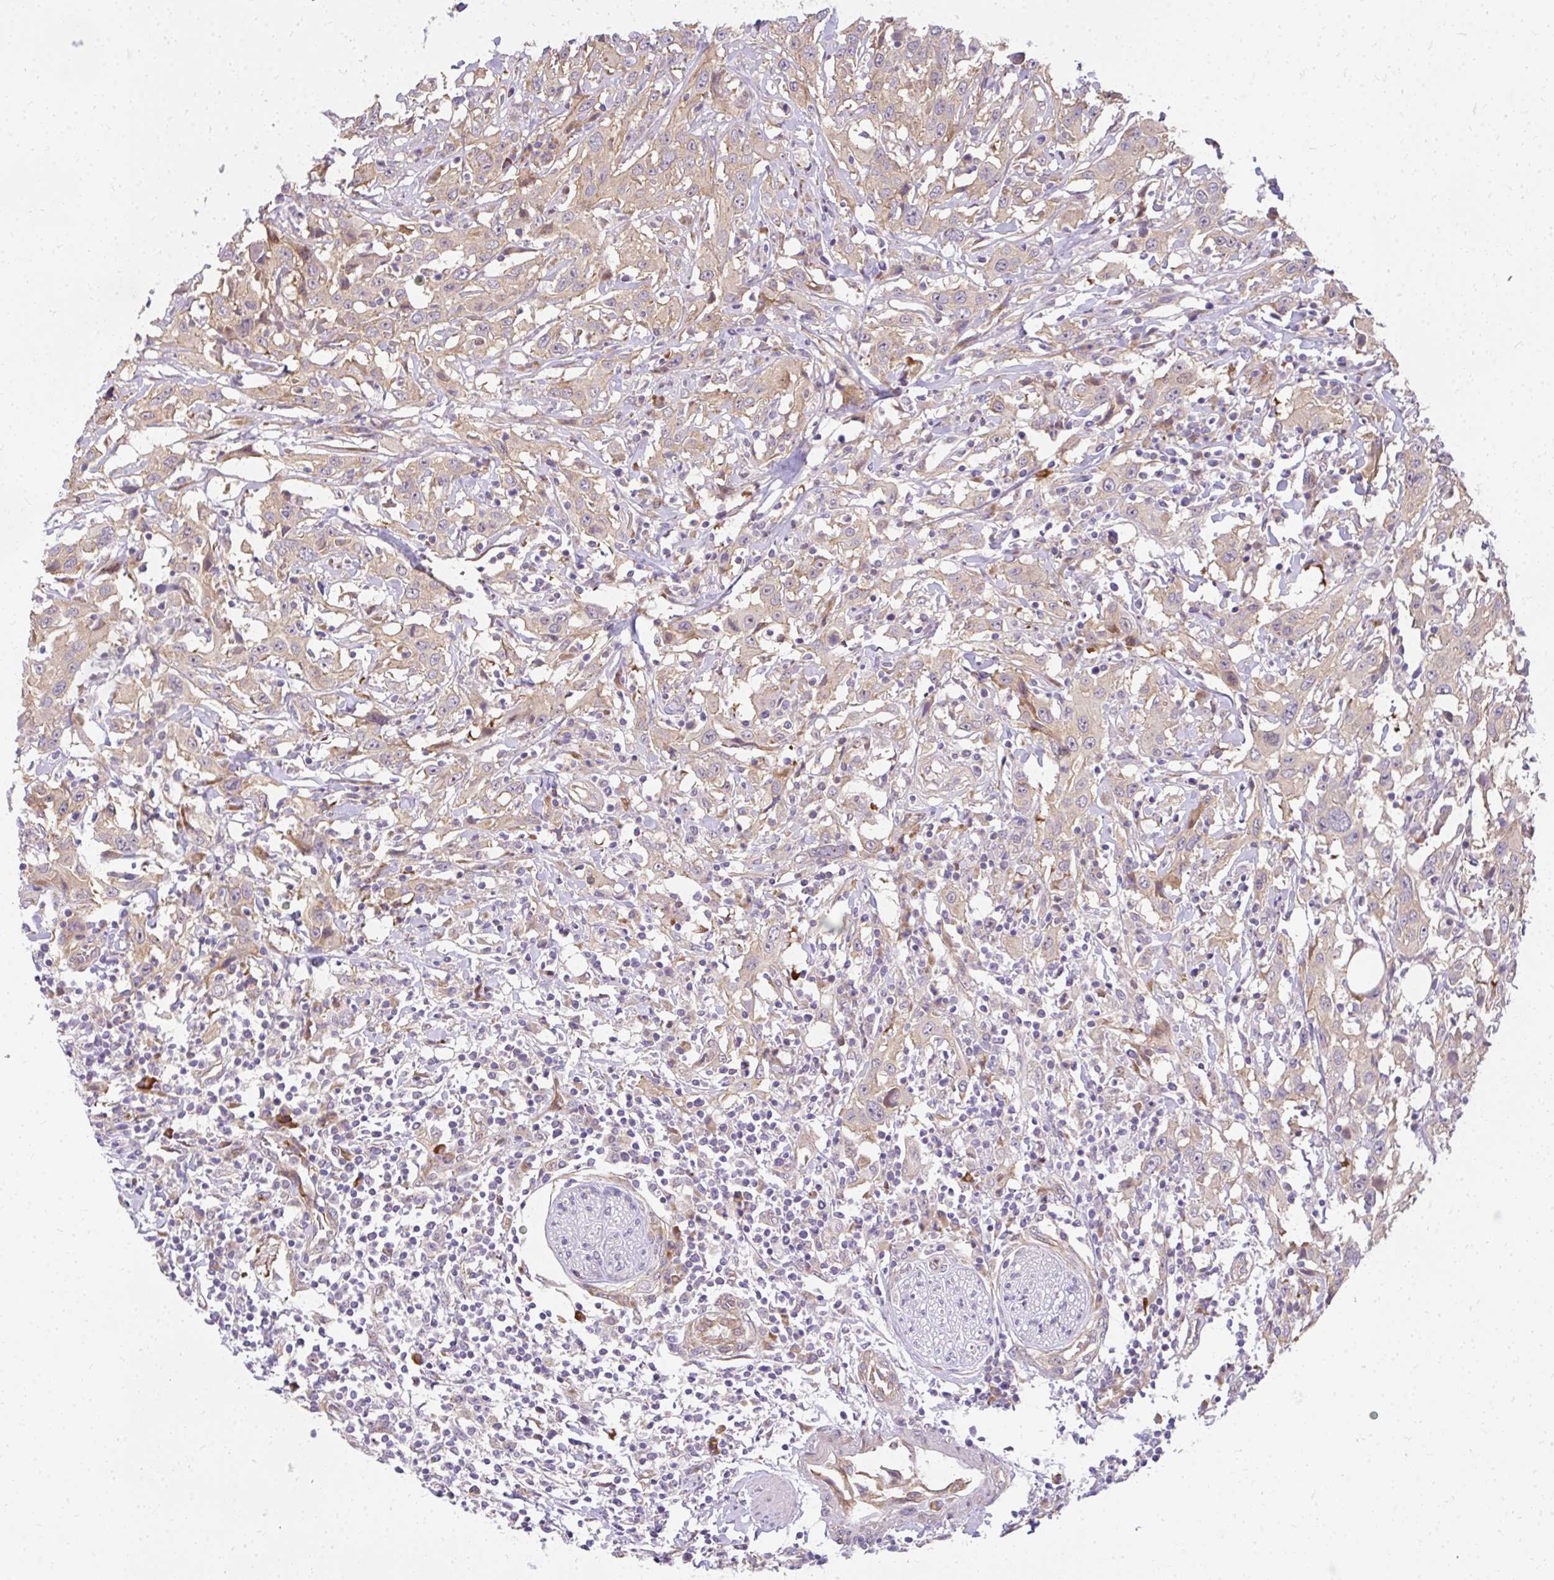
{"staining": {"intensity": "weak", "quantity": ">75%", "location": "cytoplasmic/membranous"}, "tissue": "urothelial cancer", "cell_type": "Tumor cells", "image_type": "cancer", "snomed": [{"axis": "morphology", "description": "Urothelial carcinoma, High grade"}, {"axis": "topography", "description": "Urinary bladder"}], "caption": "Immunohistochemistry (IHC) photomicrograph of neoplastic tissue: human high-grade urothelial carcinoma stained using immunohistochemistry shows low levels of weak protein expression localized specifically in the cytoplasmic/membranous of tumor cells, appearing as a cytoplasmic/membranous brown color.", "gene": "RSKR", "patient": {"sex": "male", "age": 61}}